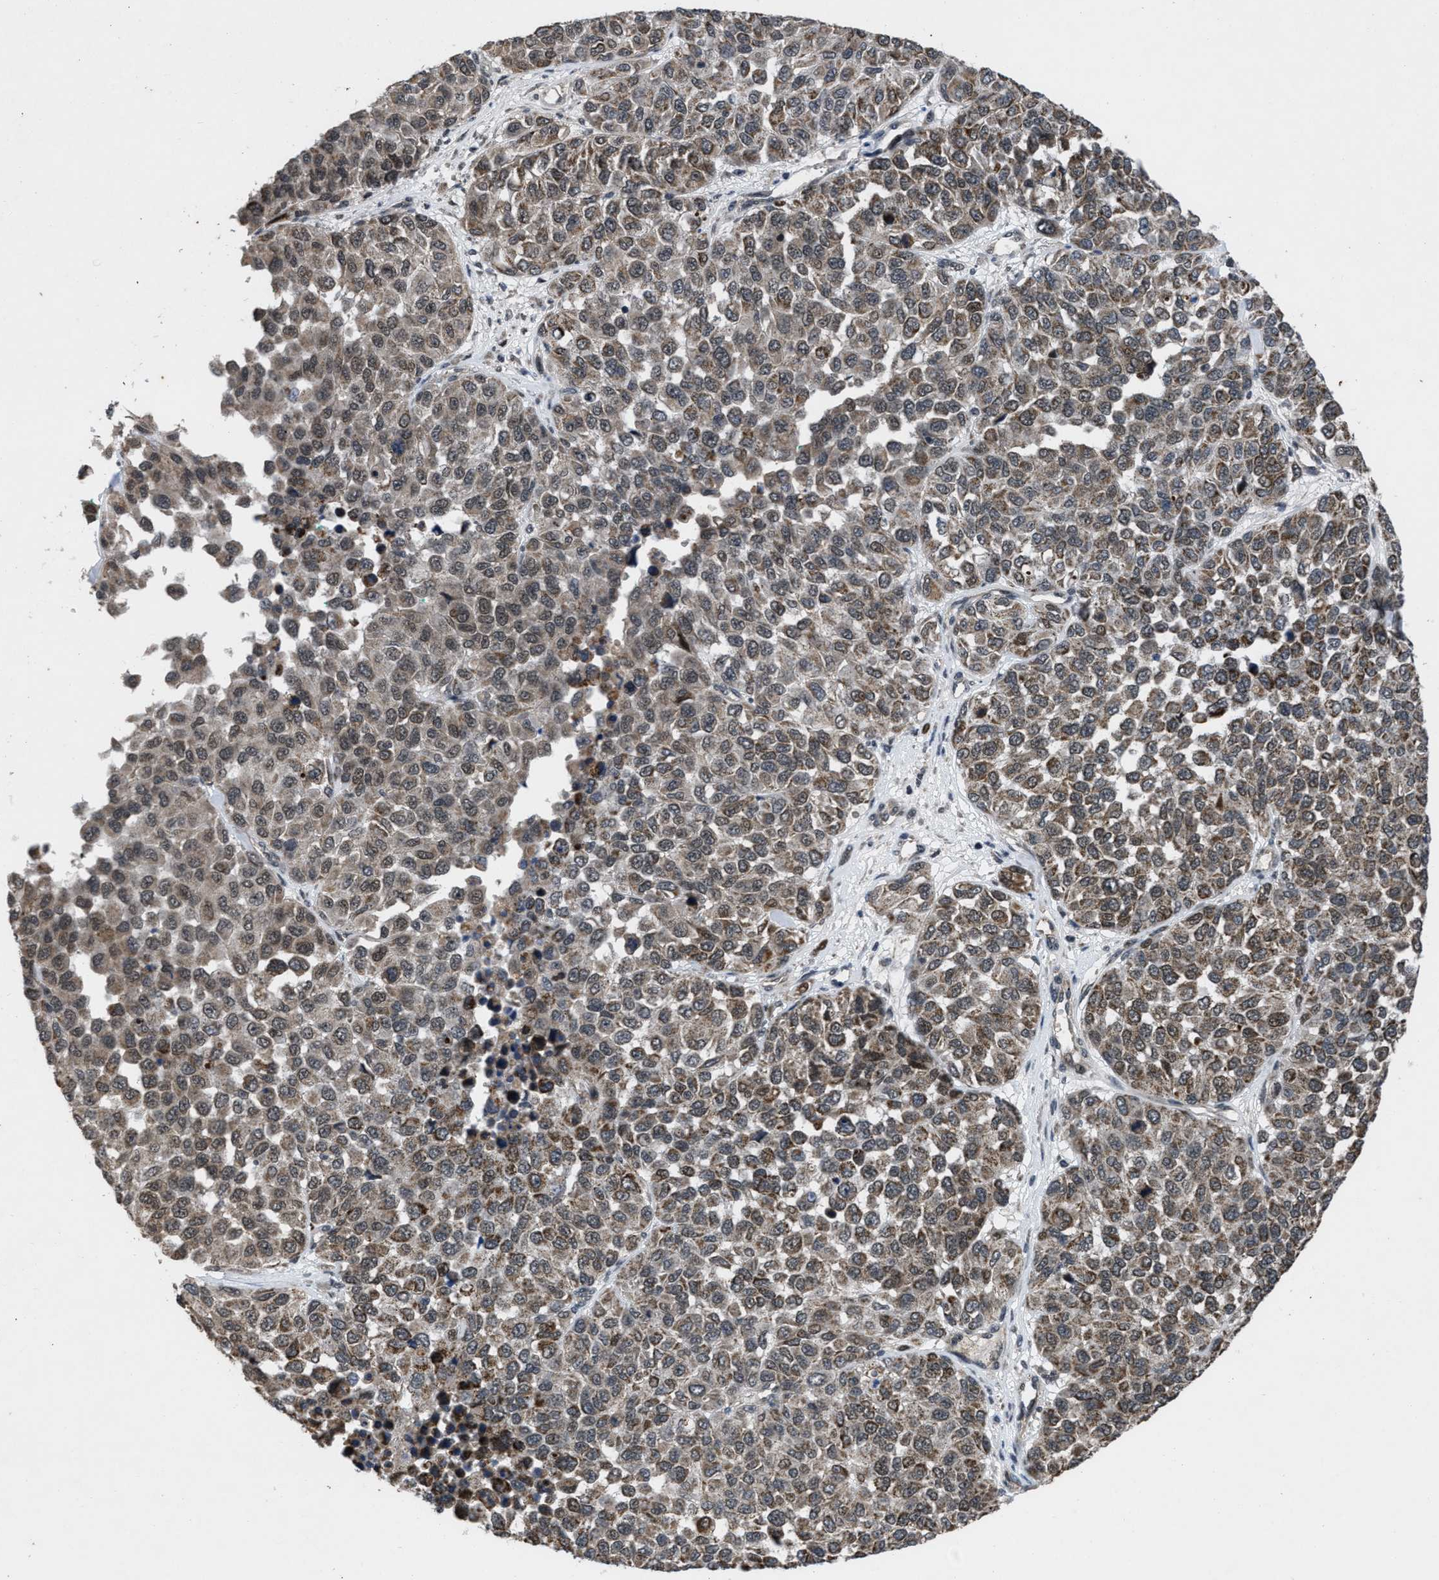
{"staining": {"intensity": "weak", "quantity": "25%-75%", "location": "nuclear"}, "tissue": "melanoma", "cell_type": "Tumor cells", "image_type": "cancer", "snomed": [{"axis": "morphology", "description": "Malignant melanoma, NOS"}, {"axis": "topography", "description": "Skin"}], "caption": "A low amount of weak nuclear staining is appreciated in approximately 25%-75% of tumor cells in melanoma tissue.", "gene": "ZNHIT1", "patient": {"sex": "male", "age": 62}}